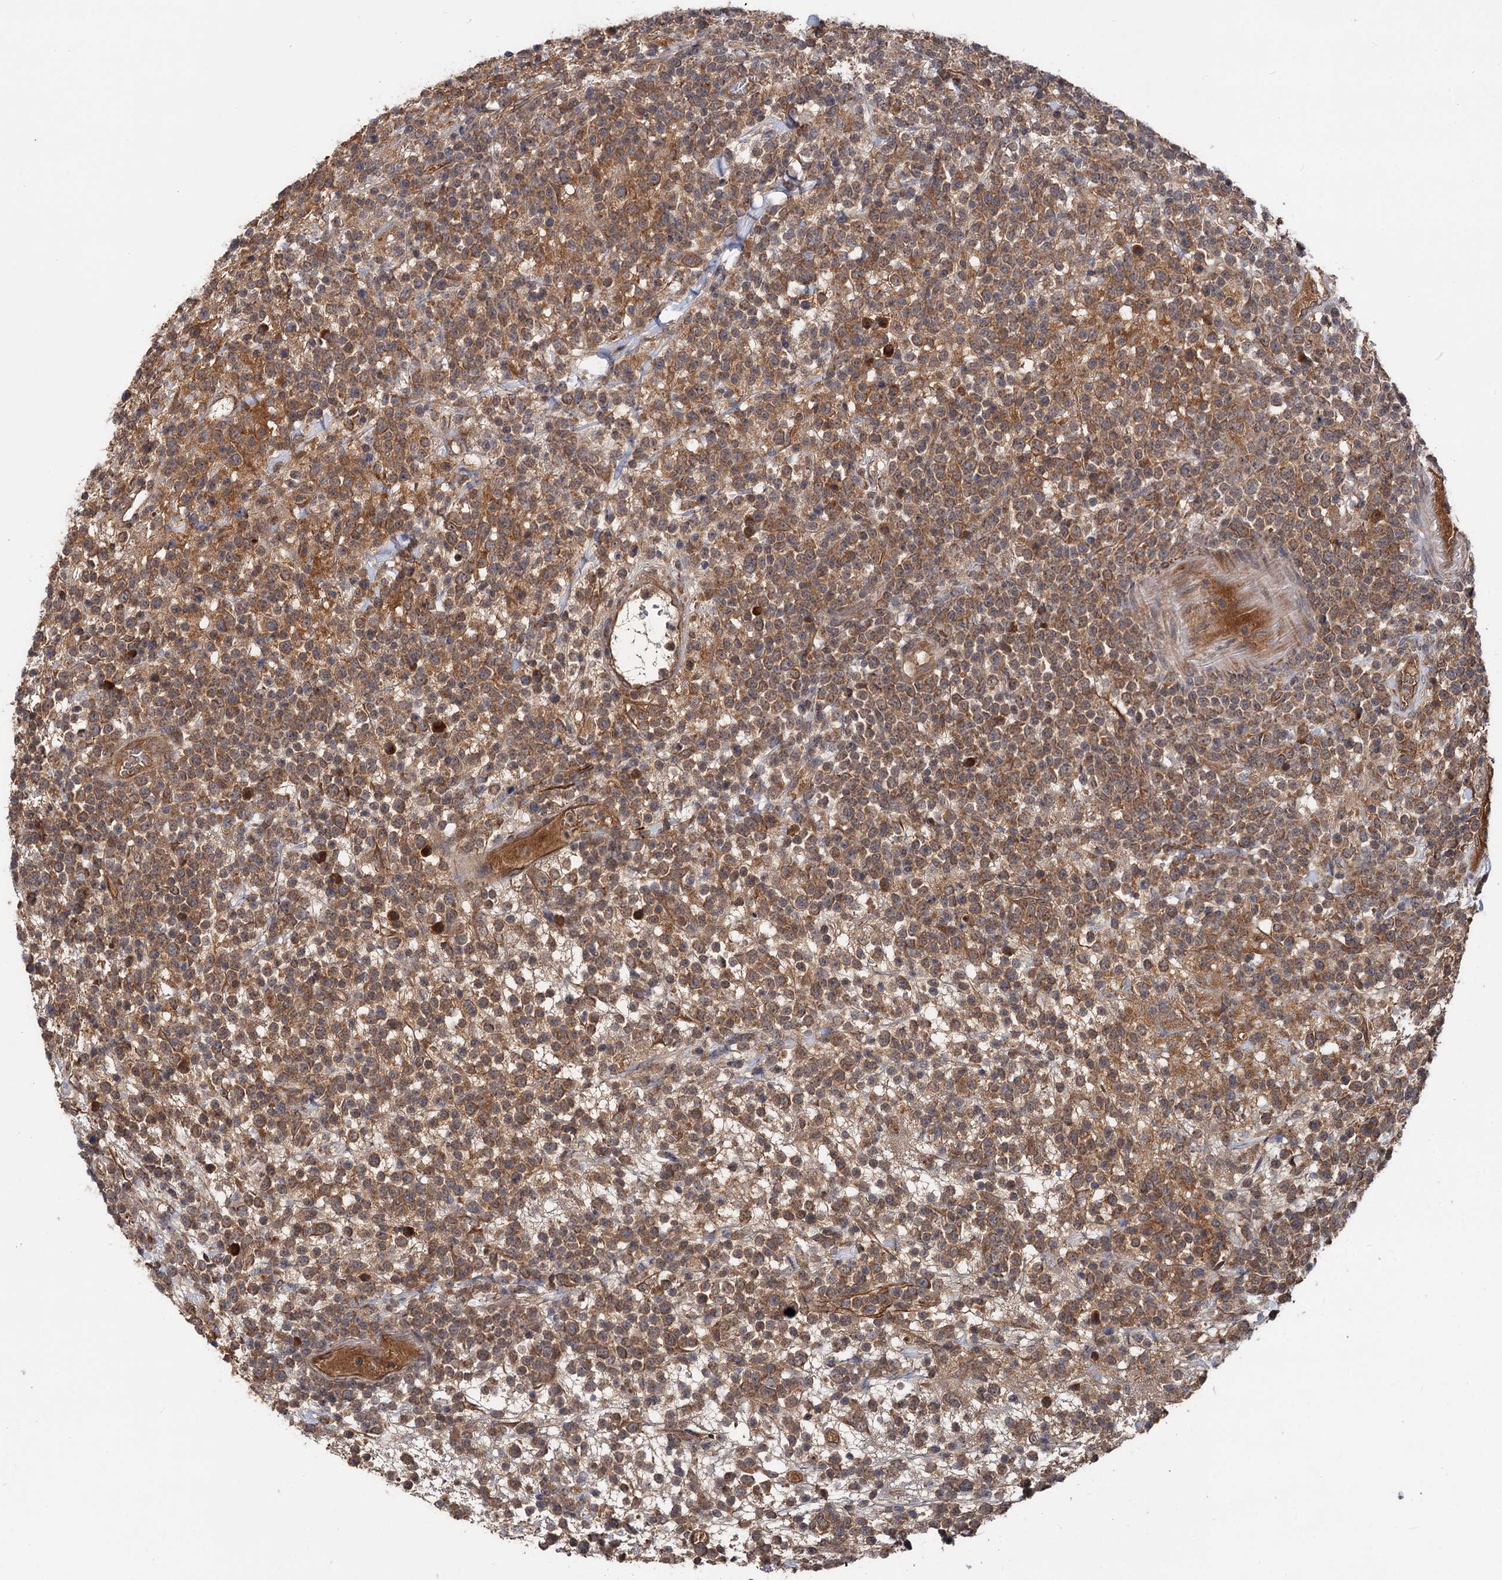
{"staining": {"intensity": "moderate", "quantity": ">75%", "location": "cytoplasmic/membranous"}, "tissue": "lymphoma", "cell_type": "Tumor cells", "image_type": "cancer", "snomed": [{"axis": "morphology", "description": "Malignant lymphoma, non-Hodgkin's type, High grade"}, {"axis": "topography", "description": "Colon"}], "caption": "Immunohistochemical staining of human high-grade malignant lymphoma, non-Hodgkin's type reveals medium levels of moderate cytoplasmic/membranous staining in about >75% of tumor cells.", "gene": "TEX9", "patient": {"sex": "female", "age": 53}}